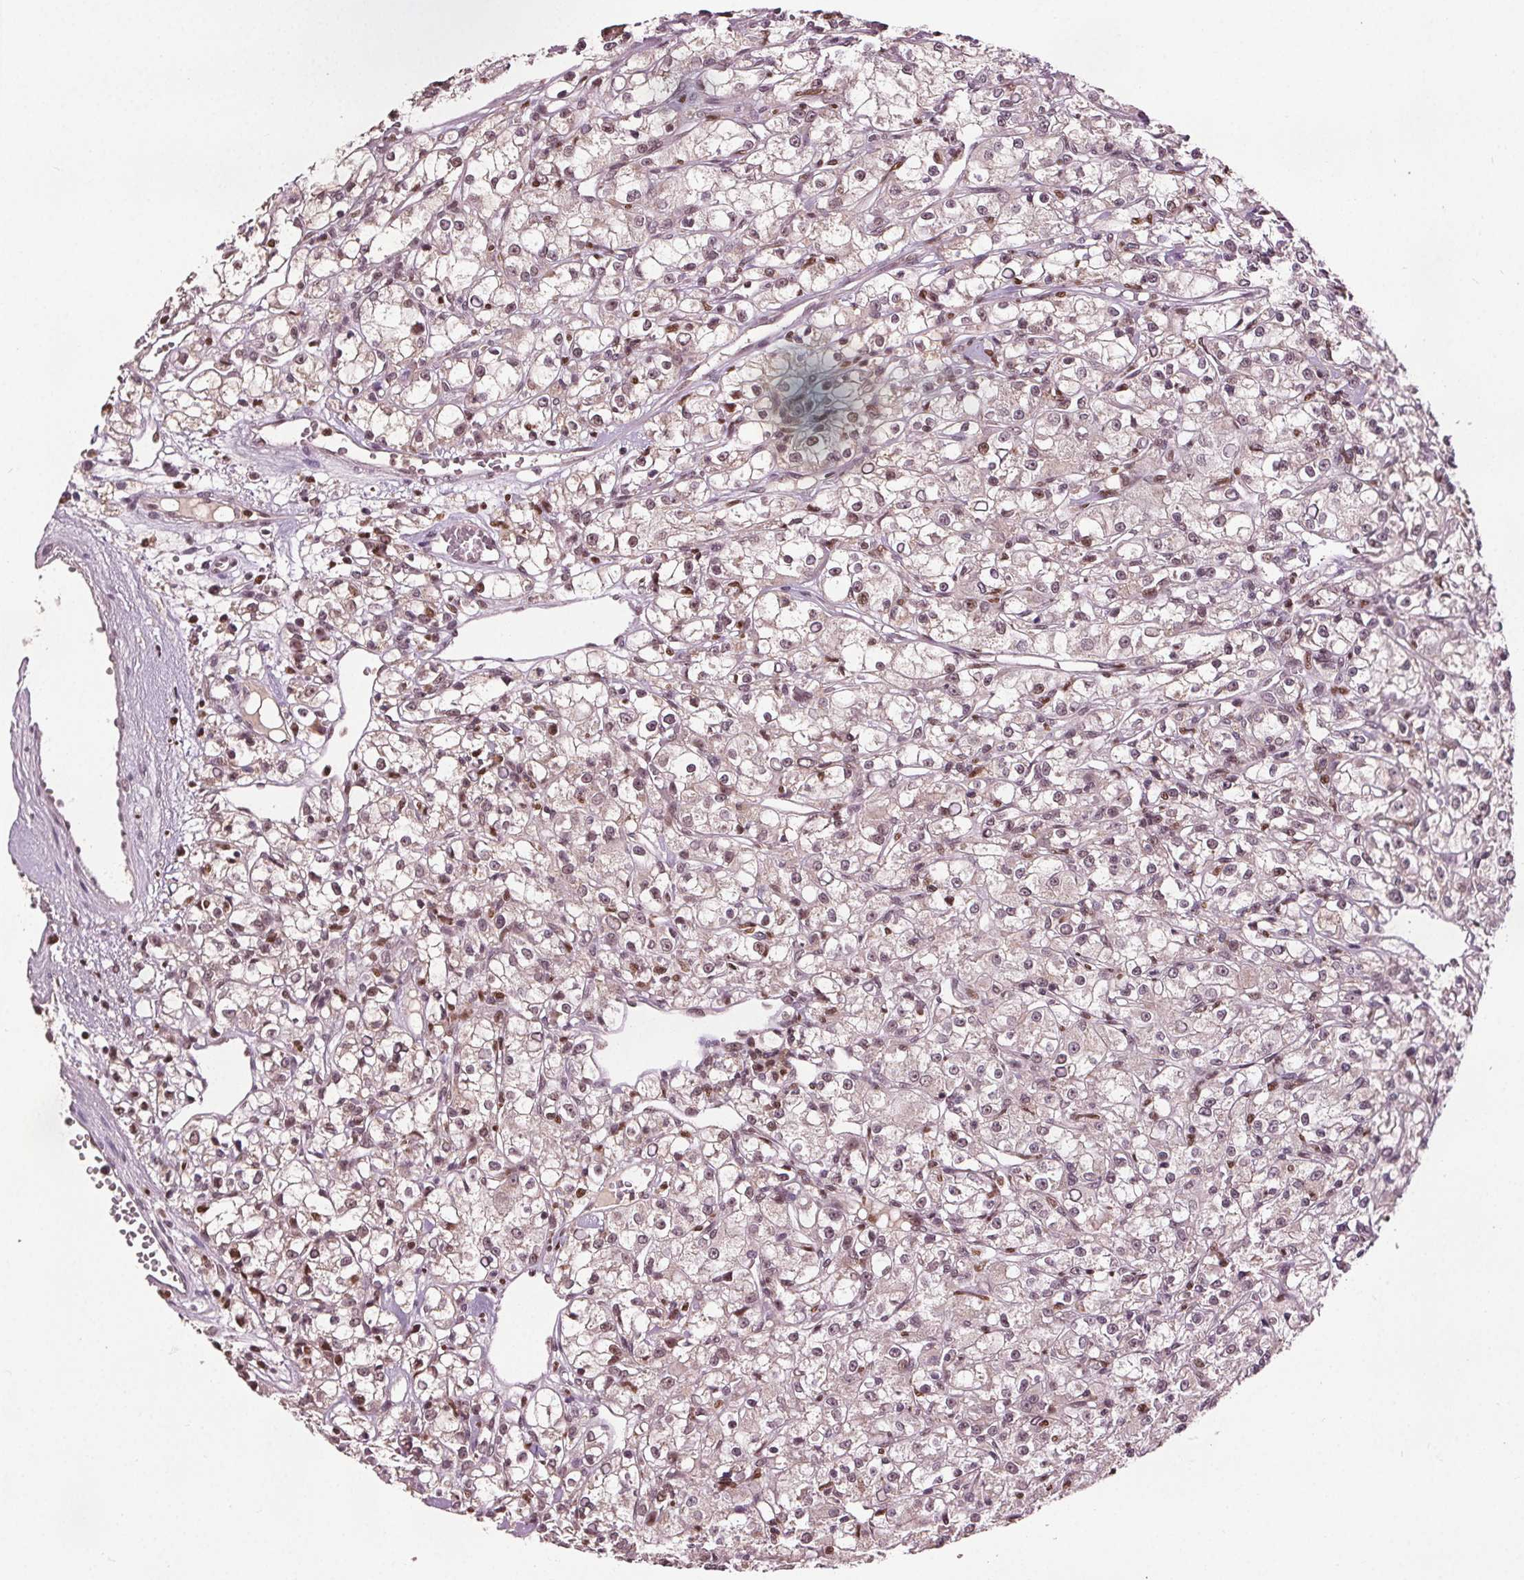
{"staining": {"intensity": "weak", "quantity": "25%-75%", "location": "nuclear"}, "tissue": "renal cancer", "cell_type": "Tumor cells", "image_type": "cancer", "snomed": [{"axis": "morphology", "description": "Adenocarcinoma, NOS"}, {"axis": "topography", "description": "Kidney"}], "caption": "Renal cancer (adenocarcinoma) was stained to show a protein in brown. There is low levels of weak nuclear expression in approximately 25%-75% of tumor cells.", "gene": "DDX11", "patient": {"sex": "female", "age": 59}}